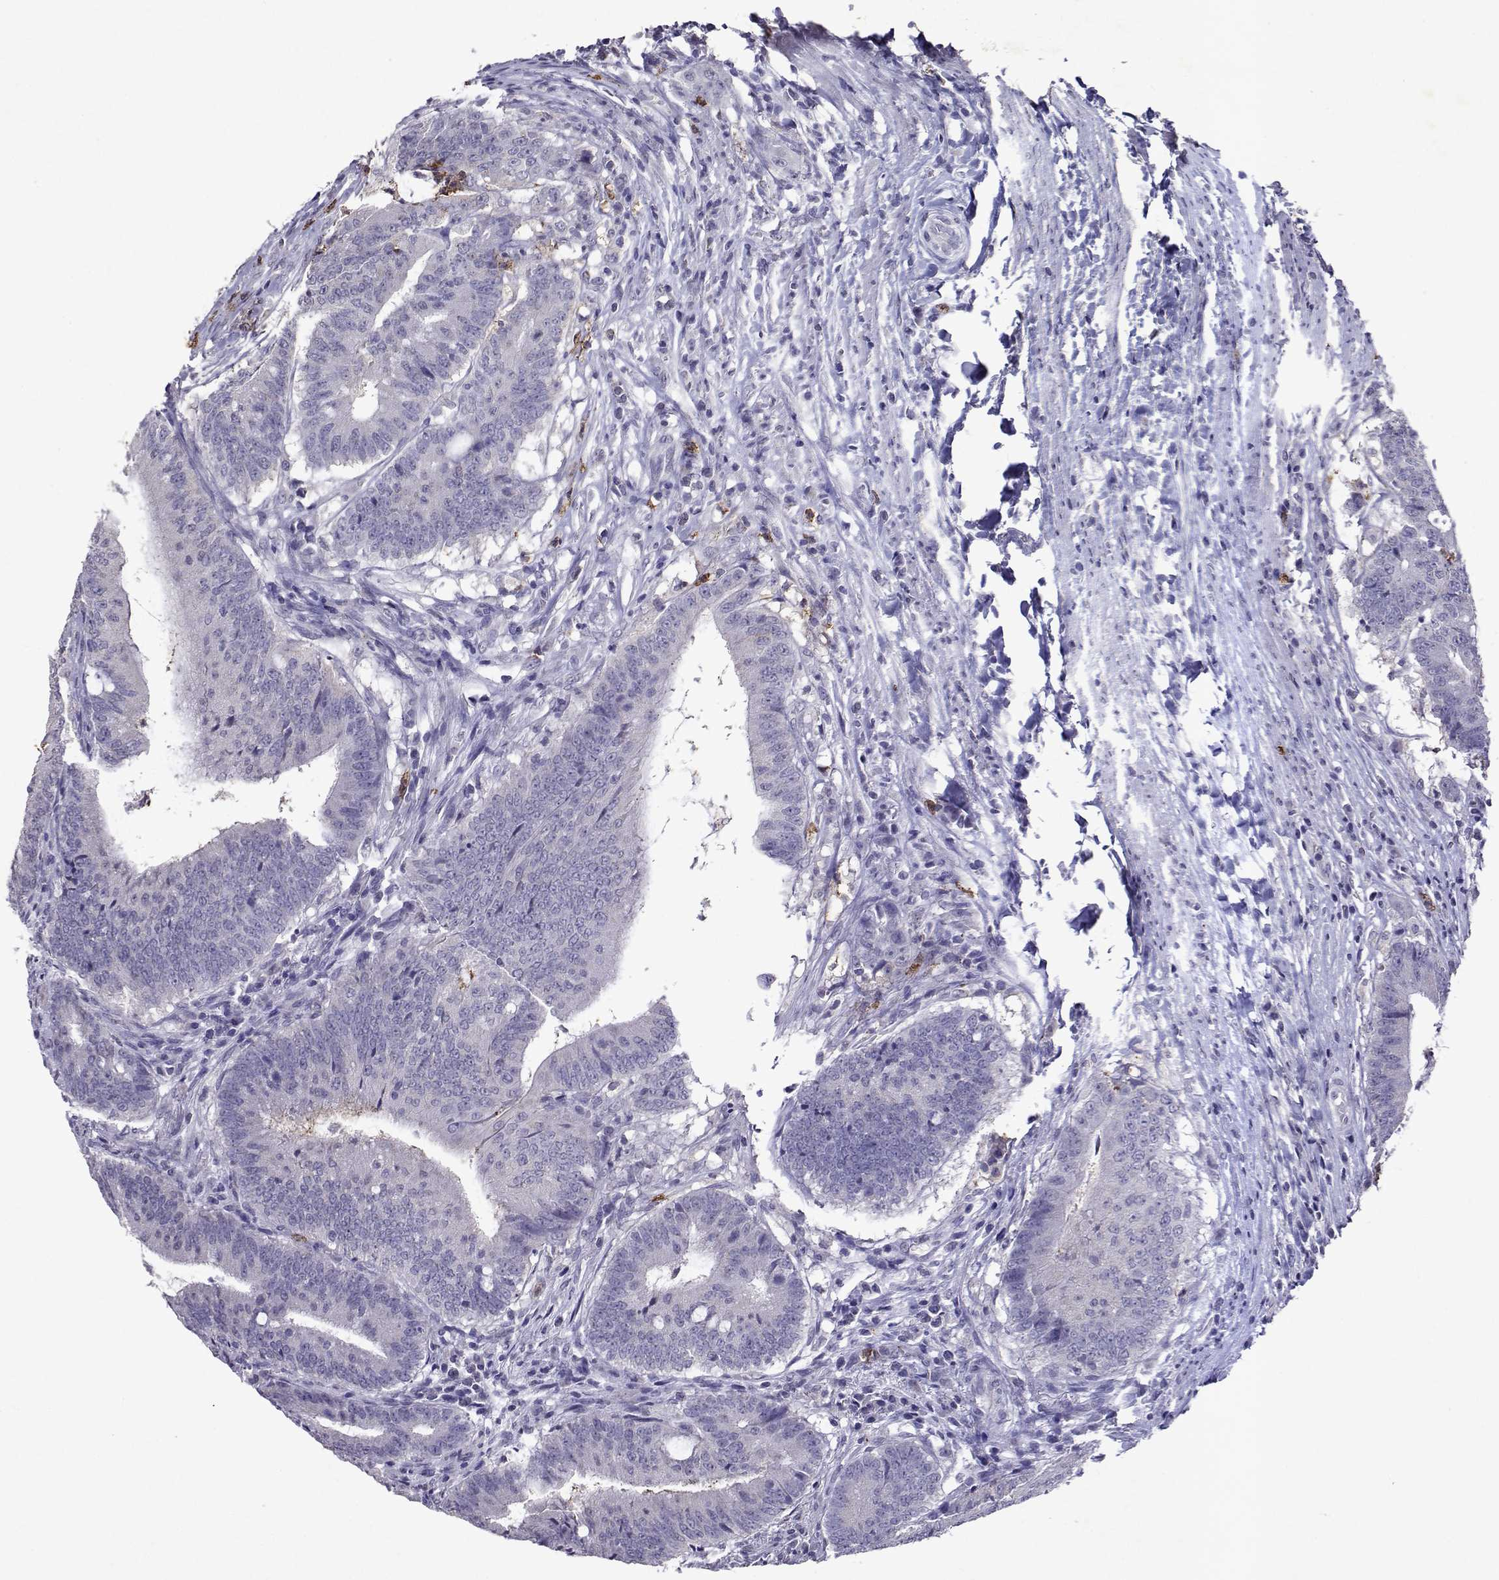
{"staining": {"intensity": "negative", "quantity": "none", "location": "none"}, "tissue": "colorectal cancer", "cell_type": "Tumor cells", "image_type": "cancer", "snomed": [{"axis": "morphology", "description": "Adenocarcinoma, NOS"}, {"axis": "topography", "description": "Colon"}], "caption": "Colorectal adenocarcinoma was stained to show a protein in brown. There is no significant positivity in tumor cells. (DAB (3,3'-diaminobenzidine) IHC with hematoxylin counter stain).", "gene": "DUSP28", "patient": {"sex": "female", "age": 43}}